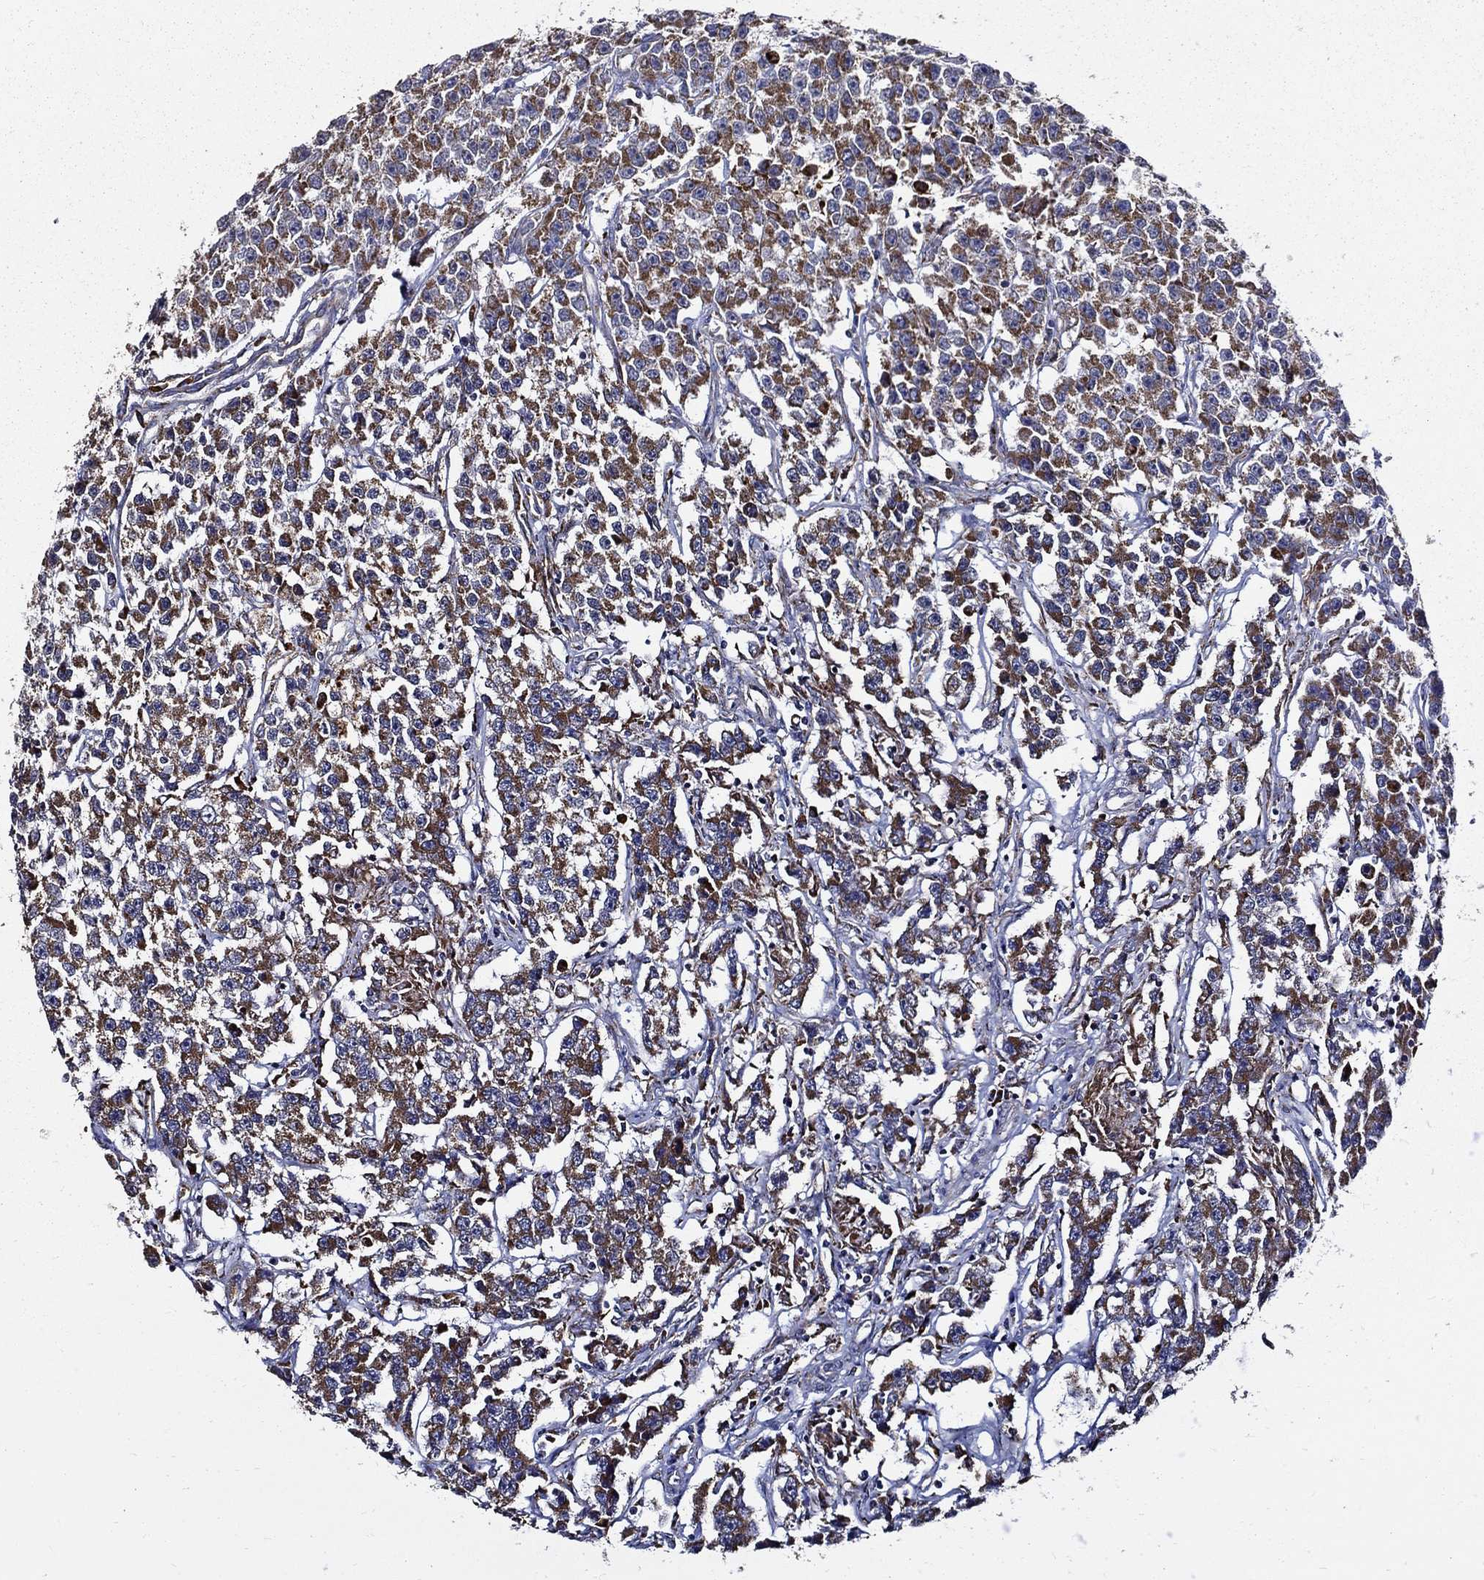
{"staining": {"intensity": "strong", "quantity": ">75%", "location": "cytoplasmic/membranous"}, "tissue": "testis cancer", "cell_type": "Tumor cells", "image_type": "cancer", "snomed": [{"axis": "morphology", "description": "Seminoma, NOS"}, {"axis": "topography", "description": "Testis"}], "caption": "IHC of human testis cancer (seminoma) demonstrates high levels of strong cytoplasmic/membranous expression in approximately >75% of tumor cells. The staining was performed using DAB, with brown indicating positive protein expression. Nuclei are stained blue with hematoxylin.", "gene": "PRDX4", "patient": {"sex": "male", "age": 59}}